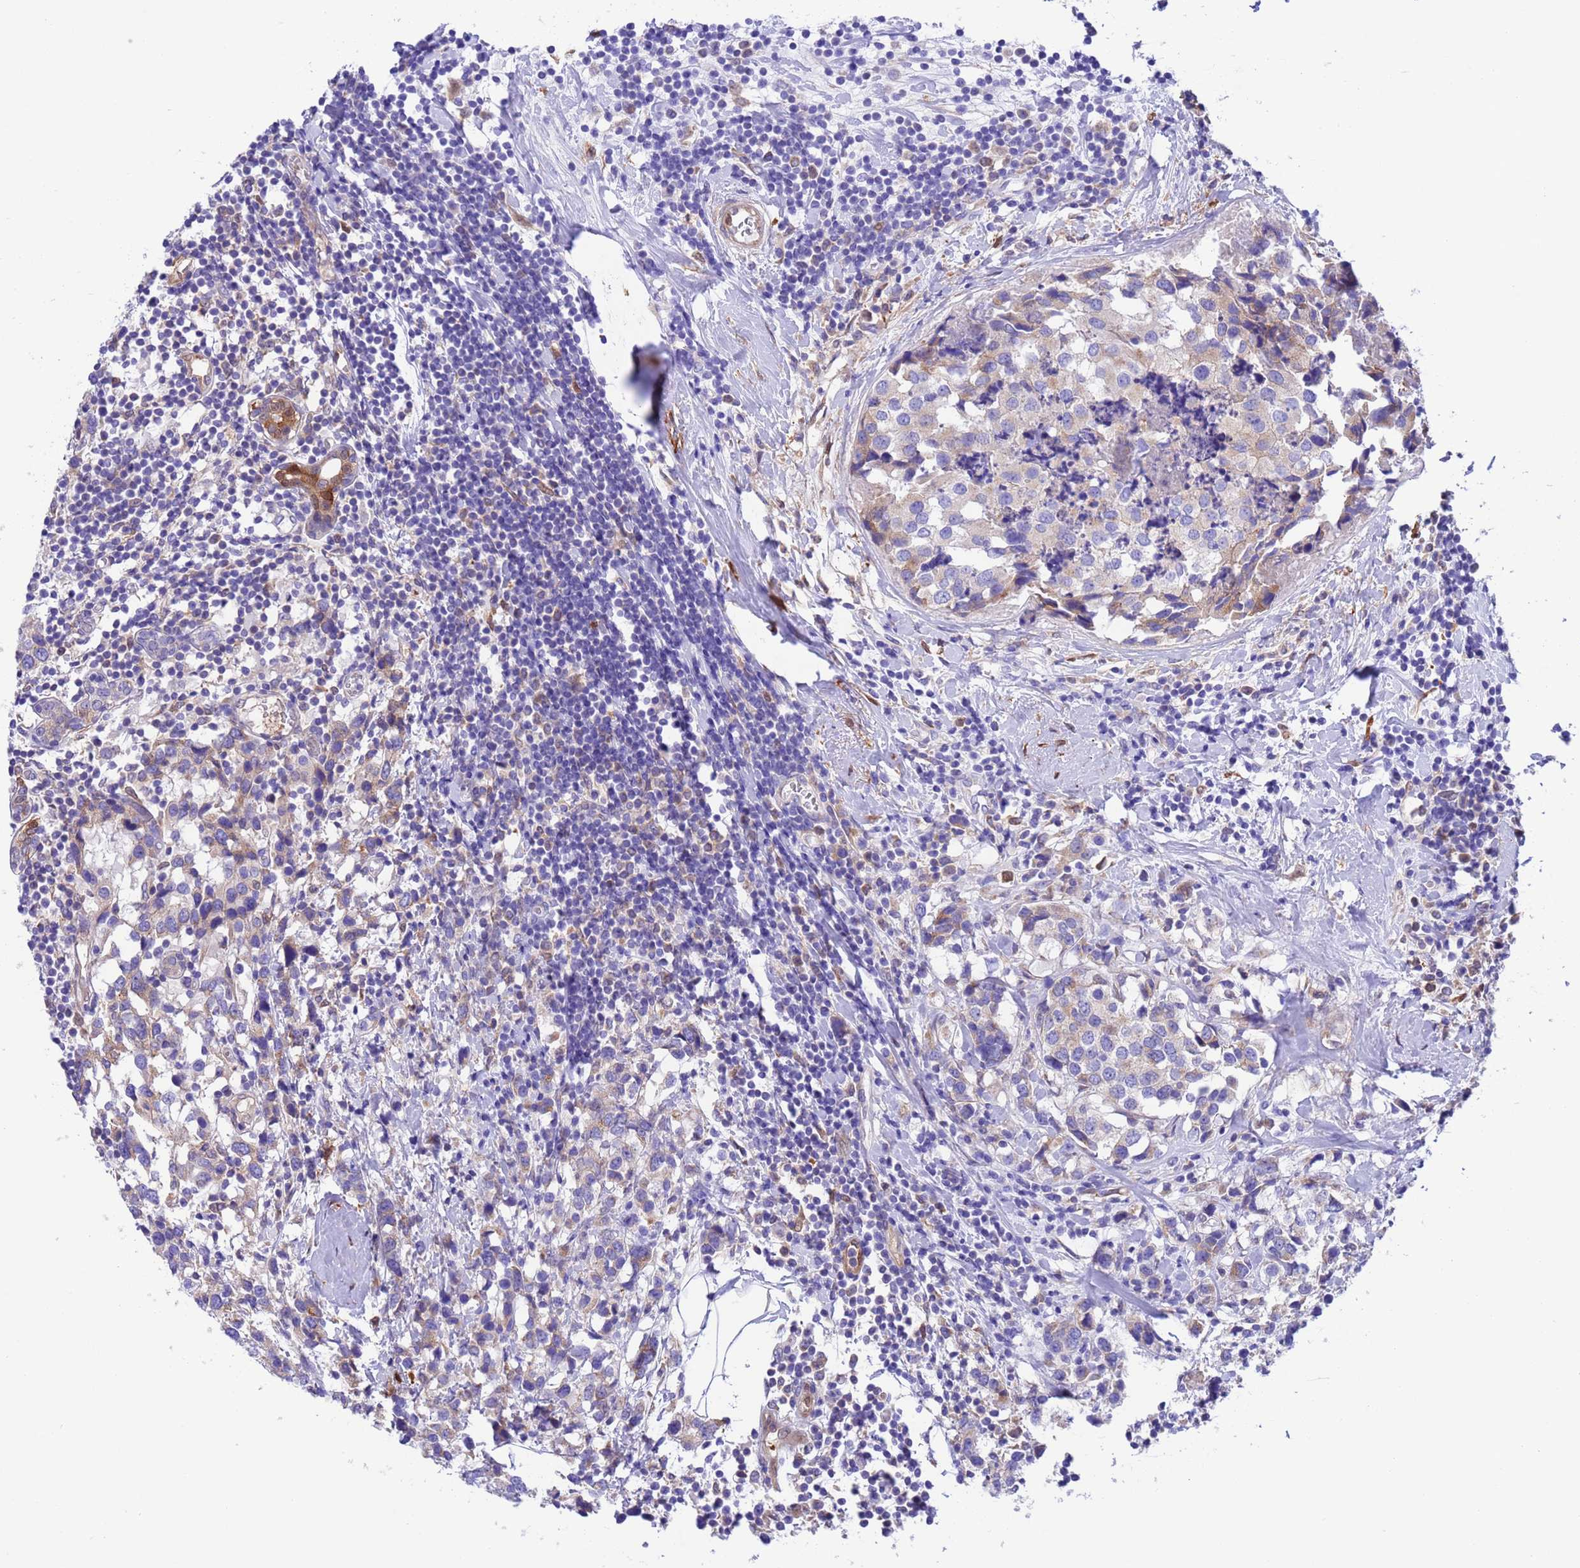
{"staining": {"intensity": "weak", "quantity": "25%-75%", "location": "cytoplasmic/membranous"}, "tissue": "breast cancer", "cell_type": "Tumor cells", "image_type": "cancer", "snomed": [{"axis": "morphology", "description": "Lobular carcinoma"}, {"axis": "topography", "description": "Breast"}], "caption": "A photomicrograph showing weak cytoplasmic/membranous staining in approximately 25%-75% of tumor cells in breast cancer, as visualized by brown immunohistochemical staining.", "gene": "C6orf47", "patient": {"sex": "female", "age": 59}}